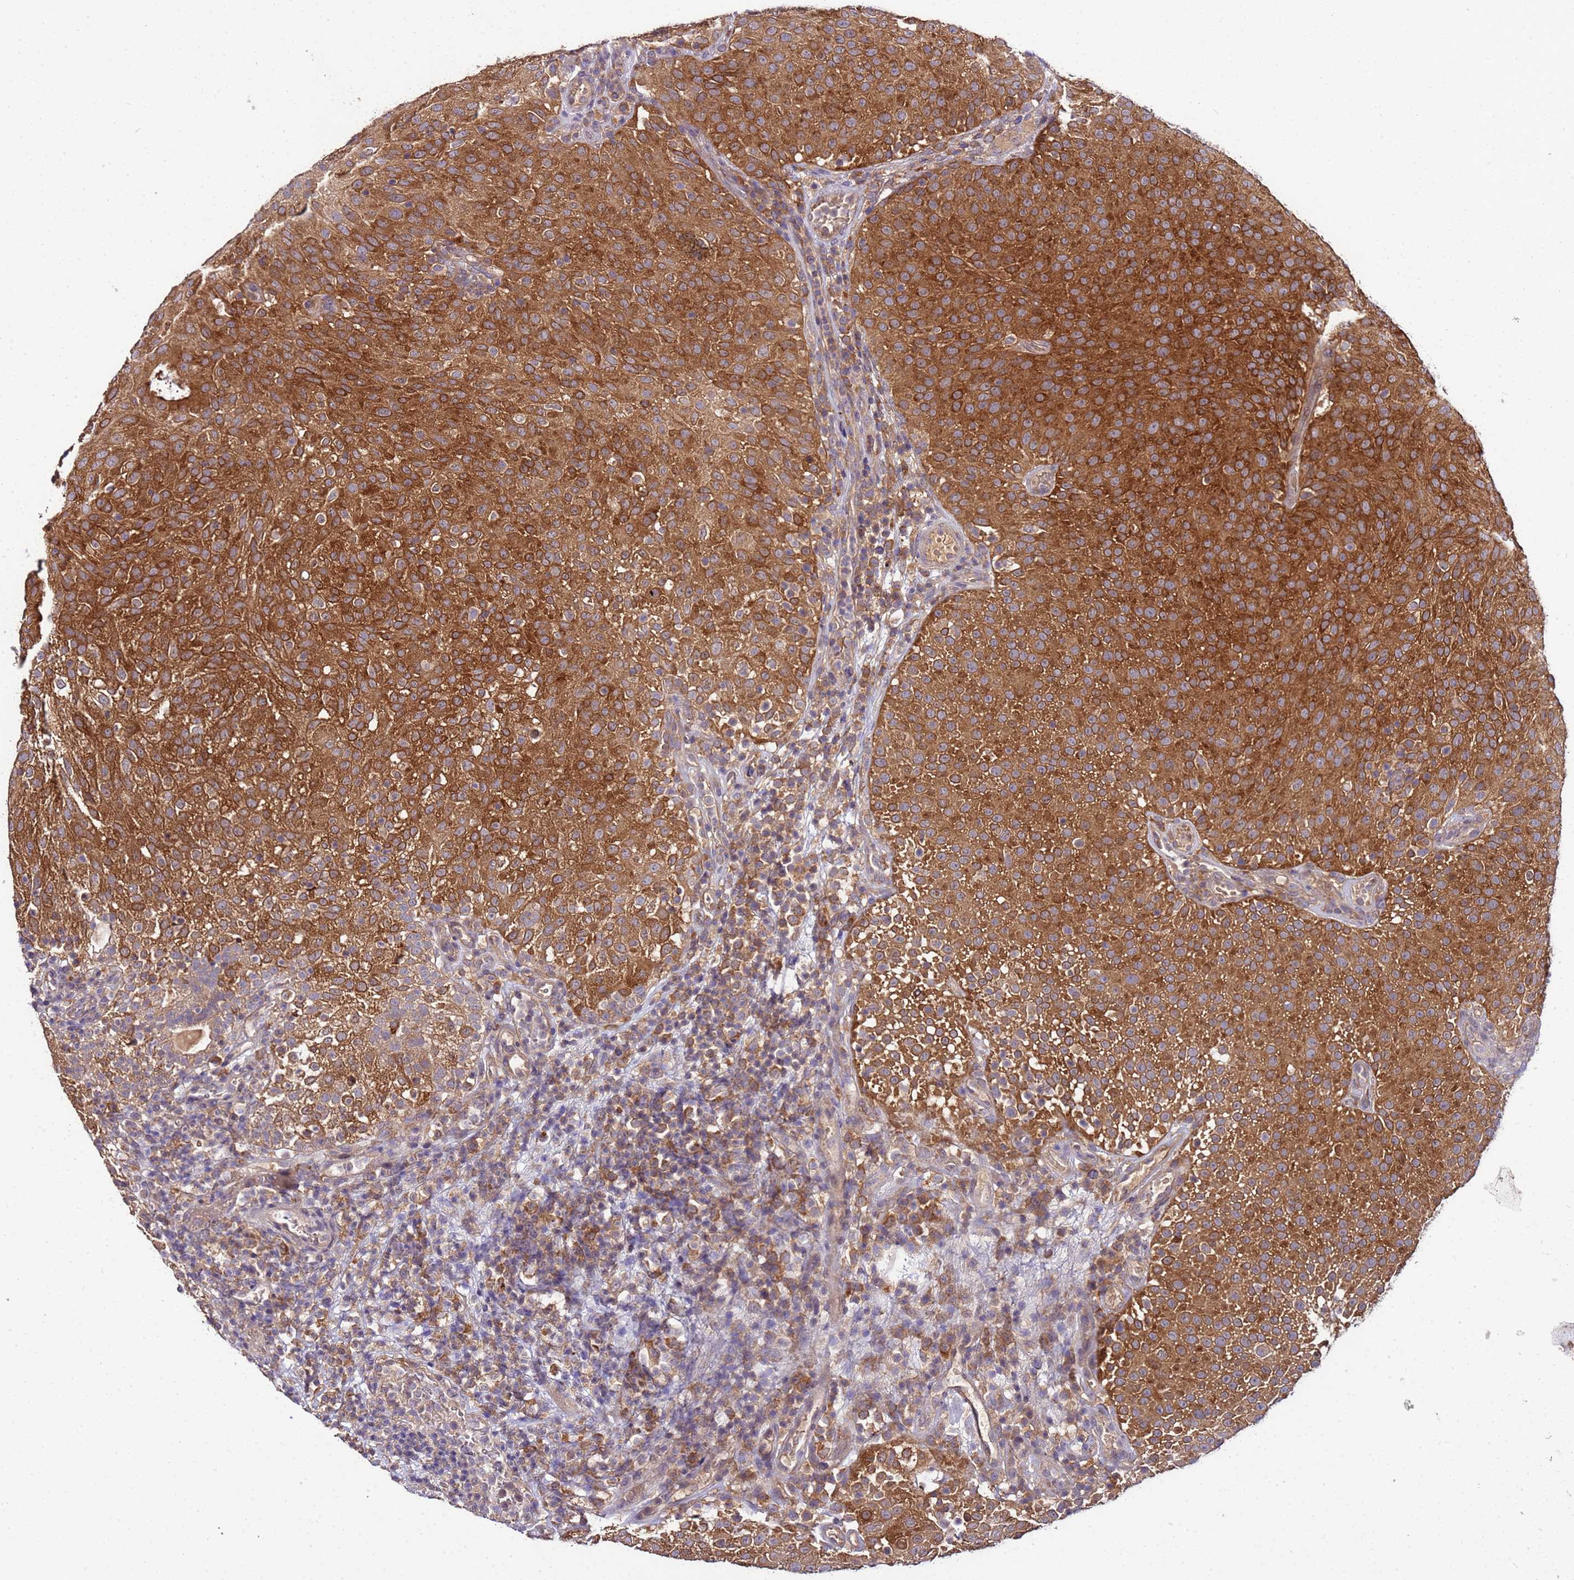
{"staining": {"intensity": "strong", "quantity": ">75%", "location": "cytoplasmic/membranous"}, "tissue": "urothelial cancer", "cell_type": "Tumor cells", "image_type": "cancer", "snomed": [{"axis": "morphology", "description": "Urothelial carcinoma, Low grade"}, {"axis": "topography", "description": "Urinary bladder"}], "caption": "A high-resolution photomicrograph shows IHC staining of urothelial cancer, which exhibits strong cytoplasmic/membranous positivity in about >75% of tumor cells. Immunohistochemistry (ihc) stains the protein of interest in brown and the nuclei are stained blue.", "gene": "GSPT2", "patient": {"sex": "male", "age": 78}}